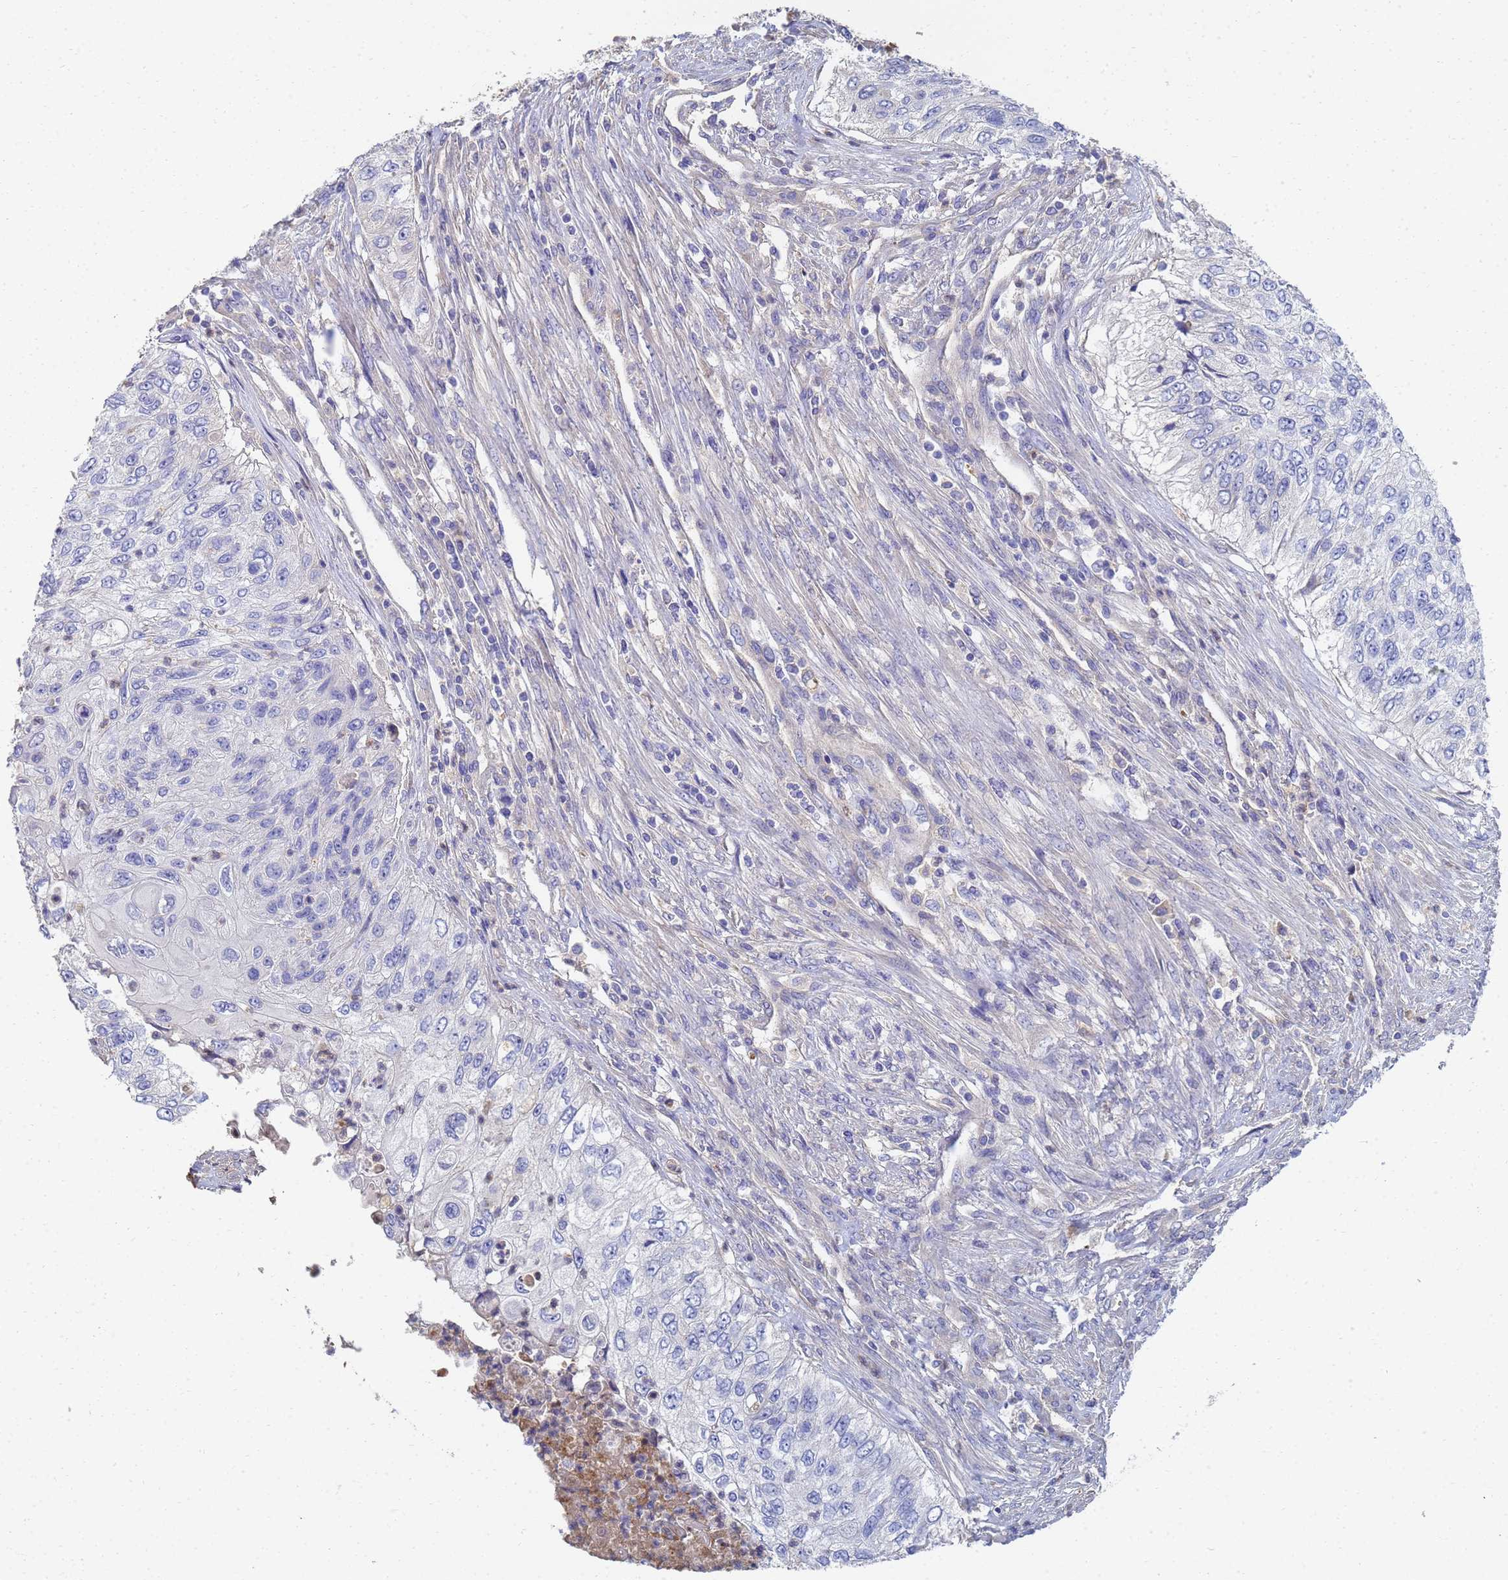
{"staining": {"intensity": "negative", "quantity": "none", "location": "none"}, "tissue": "urothelial cancer", "cell_type": "Tumor cells", "image_type": "cancer", "snomed": [{"axis": "morphology", "description": "Urothelial carcinoma, High grade"}, {"axis": "topography", "description": "Urinary bladder"}], "caption": "There is no significant staining in tumor cells of urothelial cancer.", "gene": "LBX2", "patient": {"sex": "female", "age": 60}}